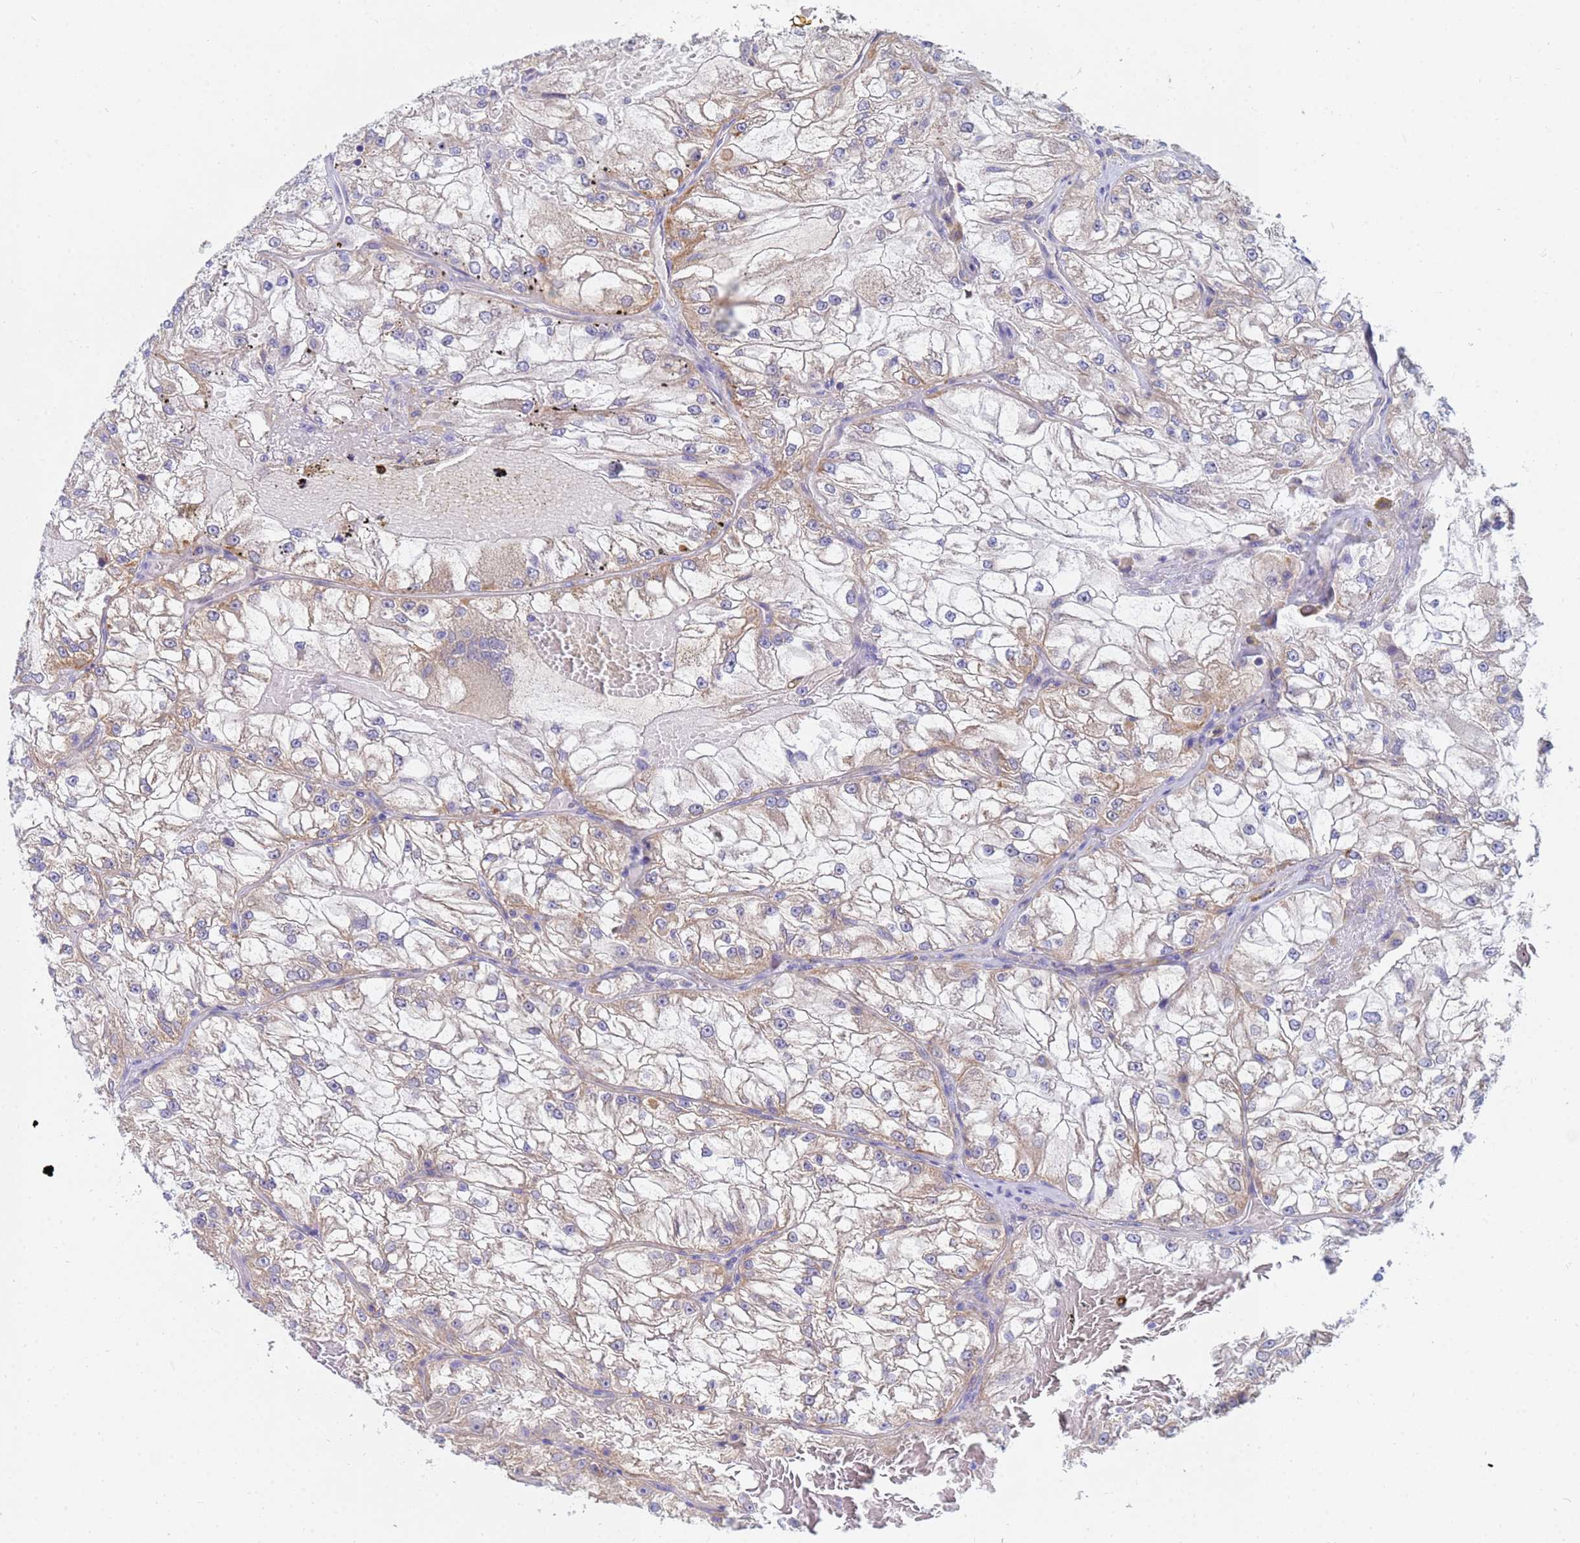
{"staining": {"intensity": "weak", "quantity": "25%-75%", "location": "cytoplasmic/membranous"}, "tissue": "renal cancer", "cell_type": "Tumor cells", "image_type": "cancer", "snomed": [{"axis": "morphology", "description": "Adenocarcinoma, NOS"}, {"axis": "topography", "description": "Kidney"}], "caption": "This micrograph reveals immunohistochemistry staining of human adenocarcinoma (renal), with low weak cytoplasmic/membranous positivity in approximately 25%-75% of tumor cells.", "gene": "SDR39U1", "patient": {"sex": "female", "age": 72}}